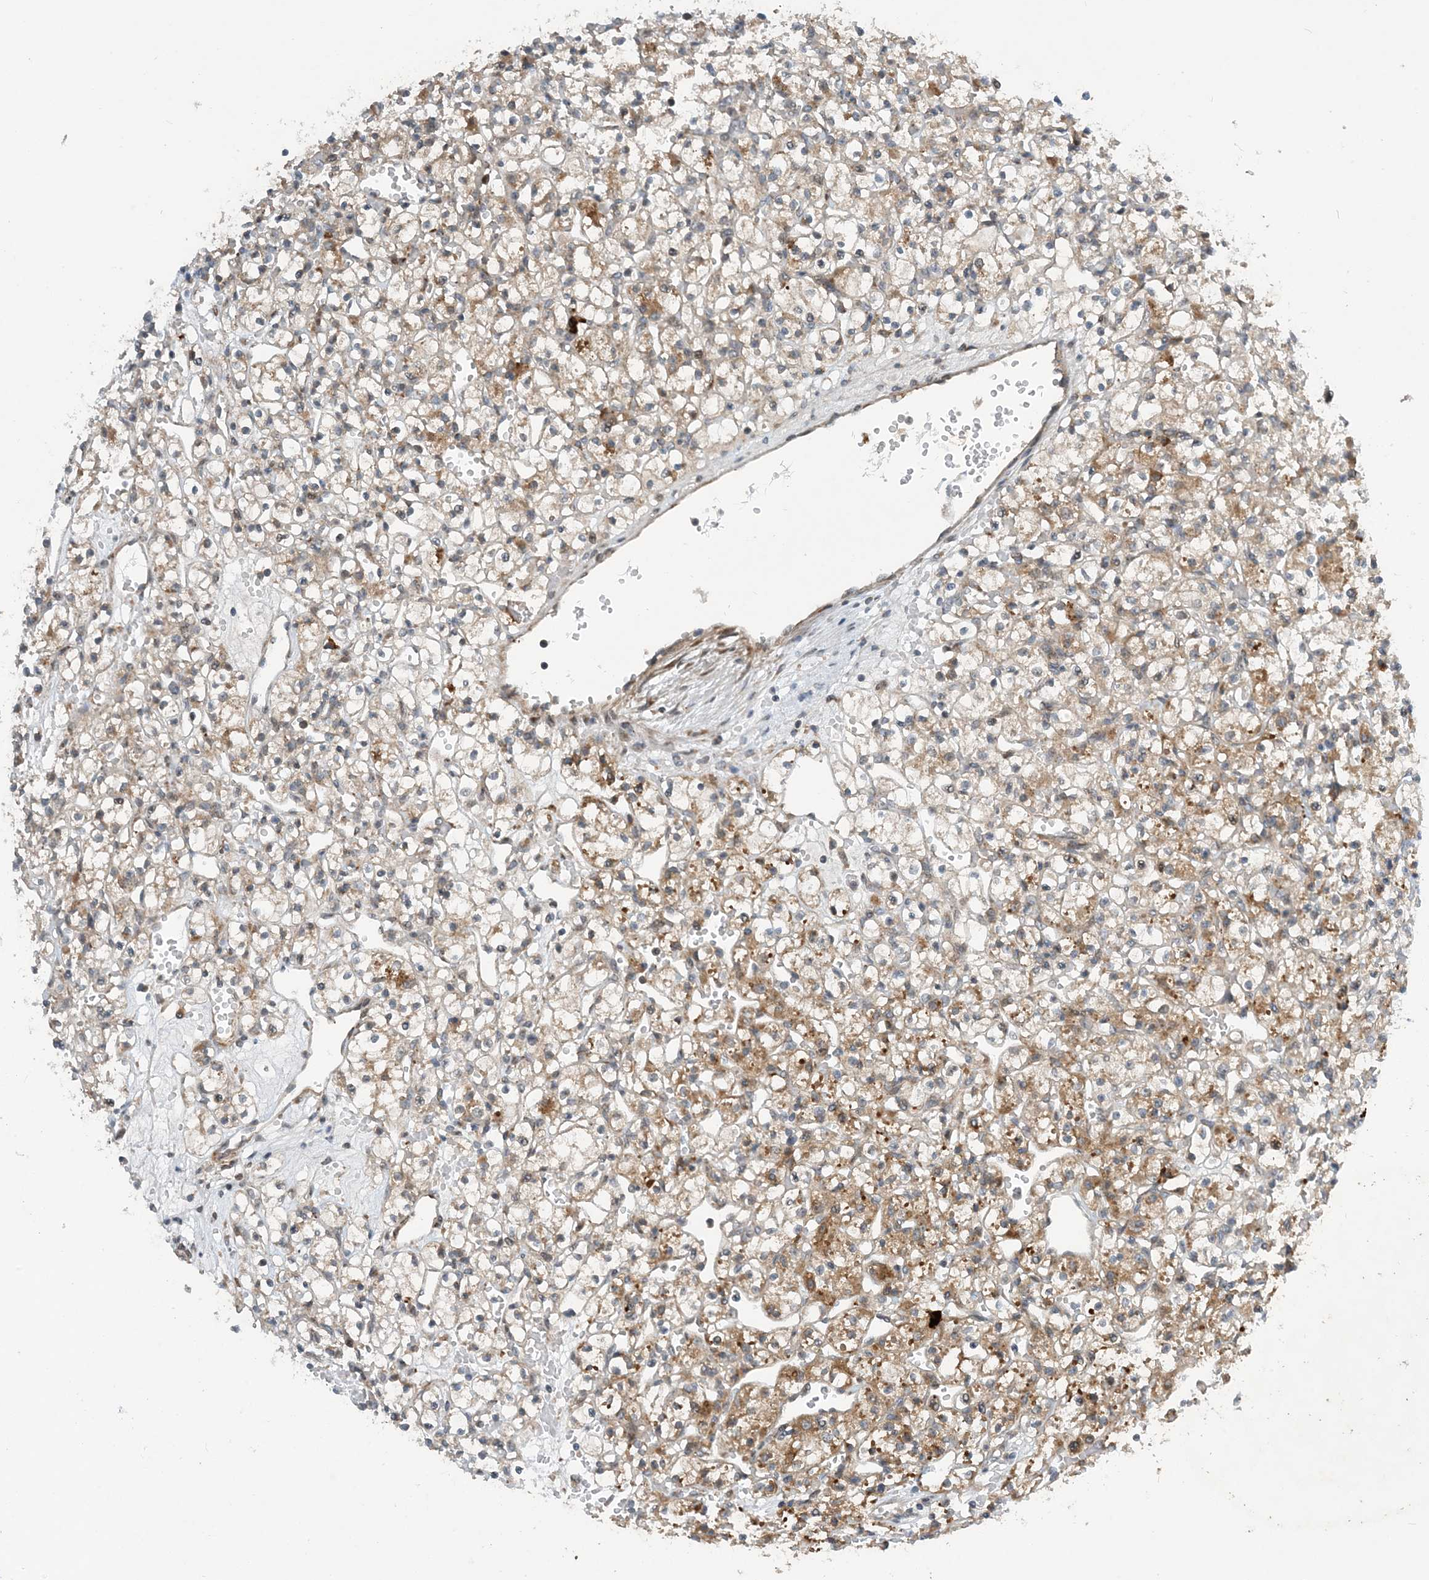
{"staining": {"intensity": "moderate", "quantity": "25%-75%", "location": "cytoplasmic/membranous"}, "tissue": "renal cancer", "cell_type": "Tumor cells", "image_type": "cancer", "snomed": [{"axis": "morphology", "description": "Adenocarcinoma, NOS"}, {"axis": "topography", "description": "Kidney"}], "caption": "Brown immunohistochemical staining in human renal cancer (adenocarcinoma) reveals moderate cytoplasmic/membranous expression in about 25%-75% of tumor cells.", "gene": "PHOSPHO2", "patient": {"sex": "female", "age": 59}}